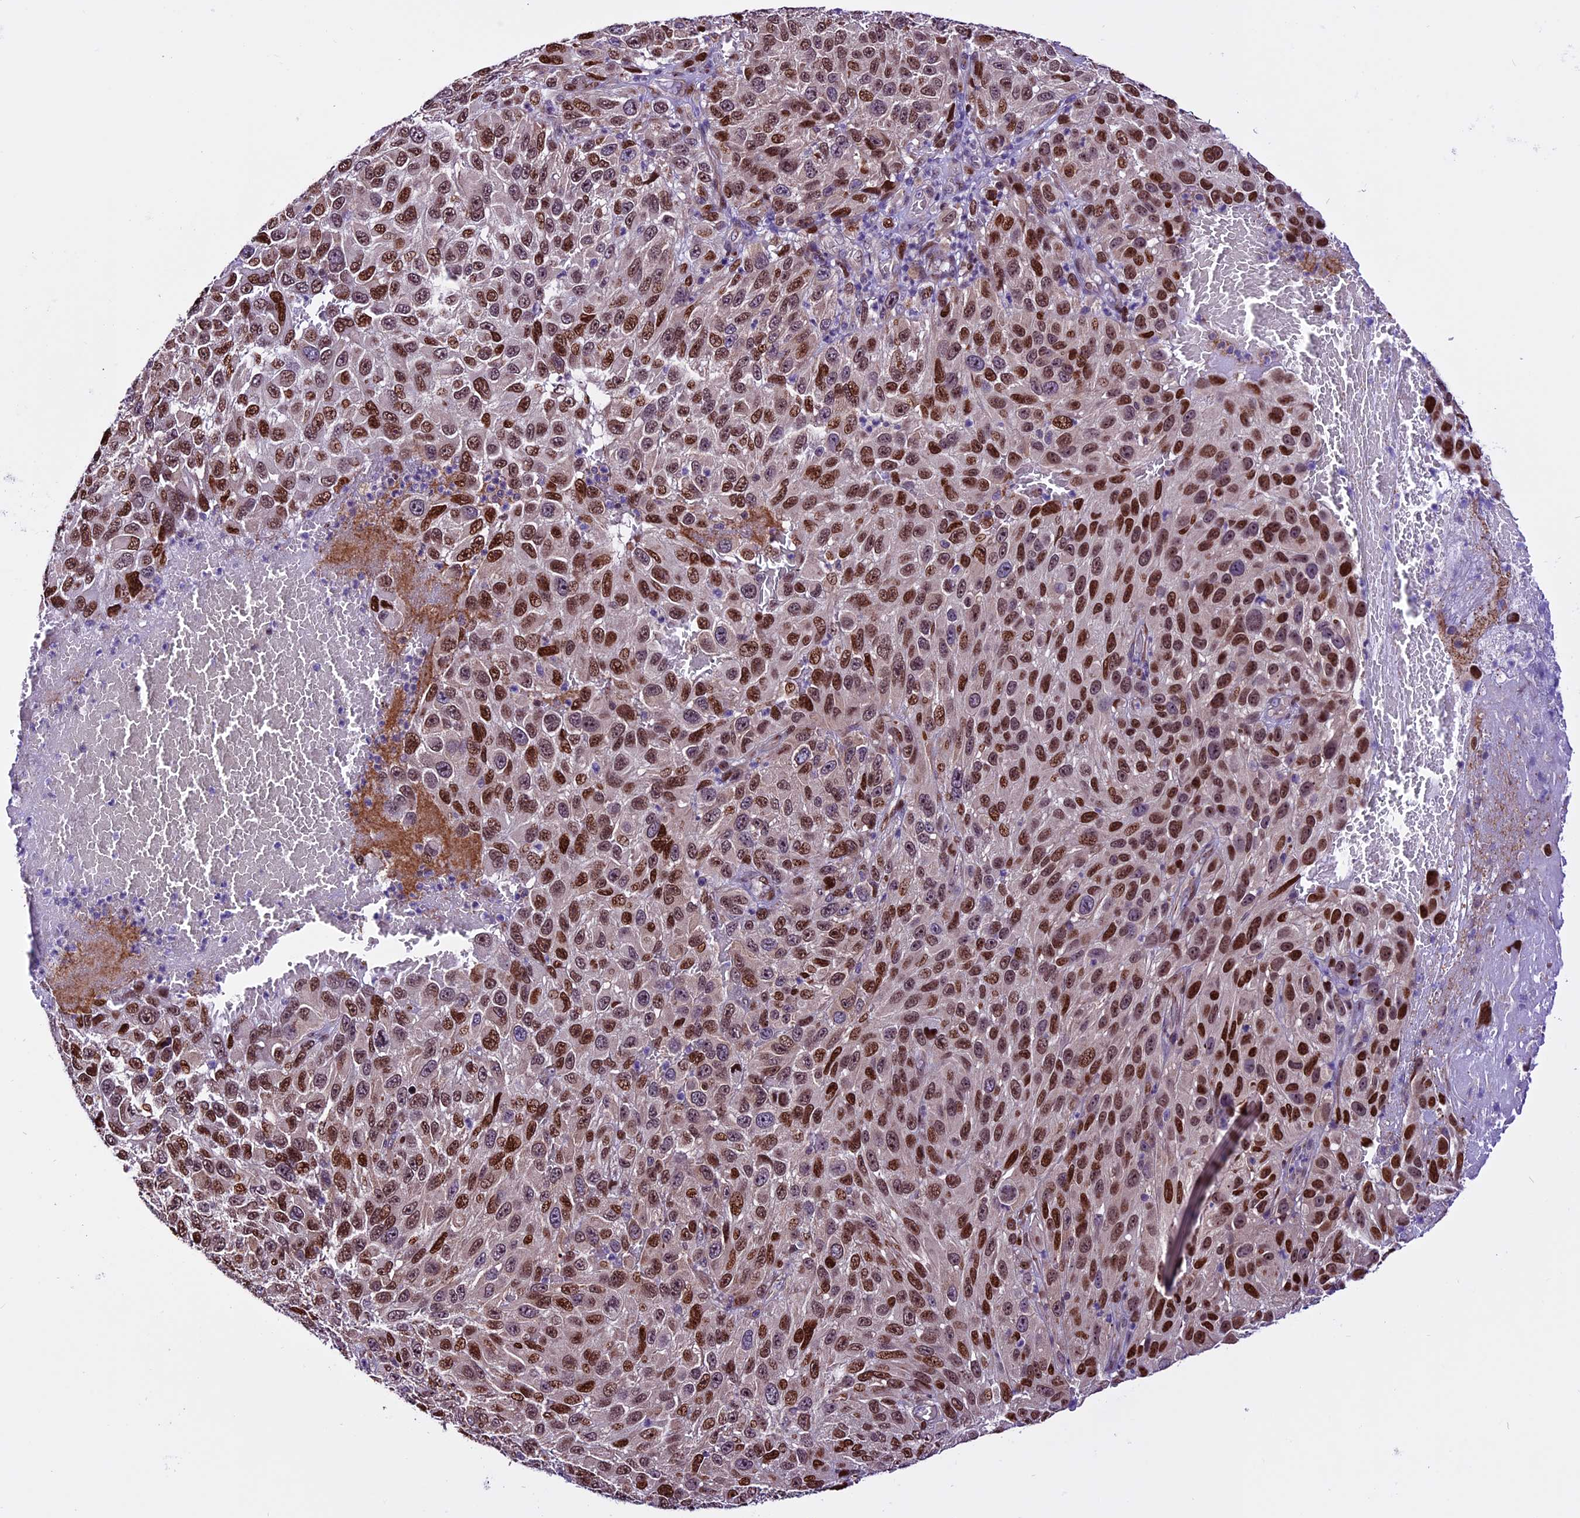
{"staining": {"intensity": "moderate", "quantity": ">75%", "location": "nuclear"}, "tissue": "melanoma", "cell_type": "Tumor cells", "image_type": "cancer", "snomed": [{"axis": "morphology", "description": "Normal tissue, NOS"}, {"axis": "morphology", "description": "Malignant melanoma, NOS"}, {"axis": "topography", "description": "Skin"}], "caption": "Protein expression analysis of human malignant melanoma reveals moderate nuclear positivity in about >75% of tumor cells. (DAB IHC, brown staining for protein, blue staining for nuclei).", "gene": "RINL", "patient": {"sex": "female", "age": 96}}